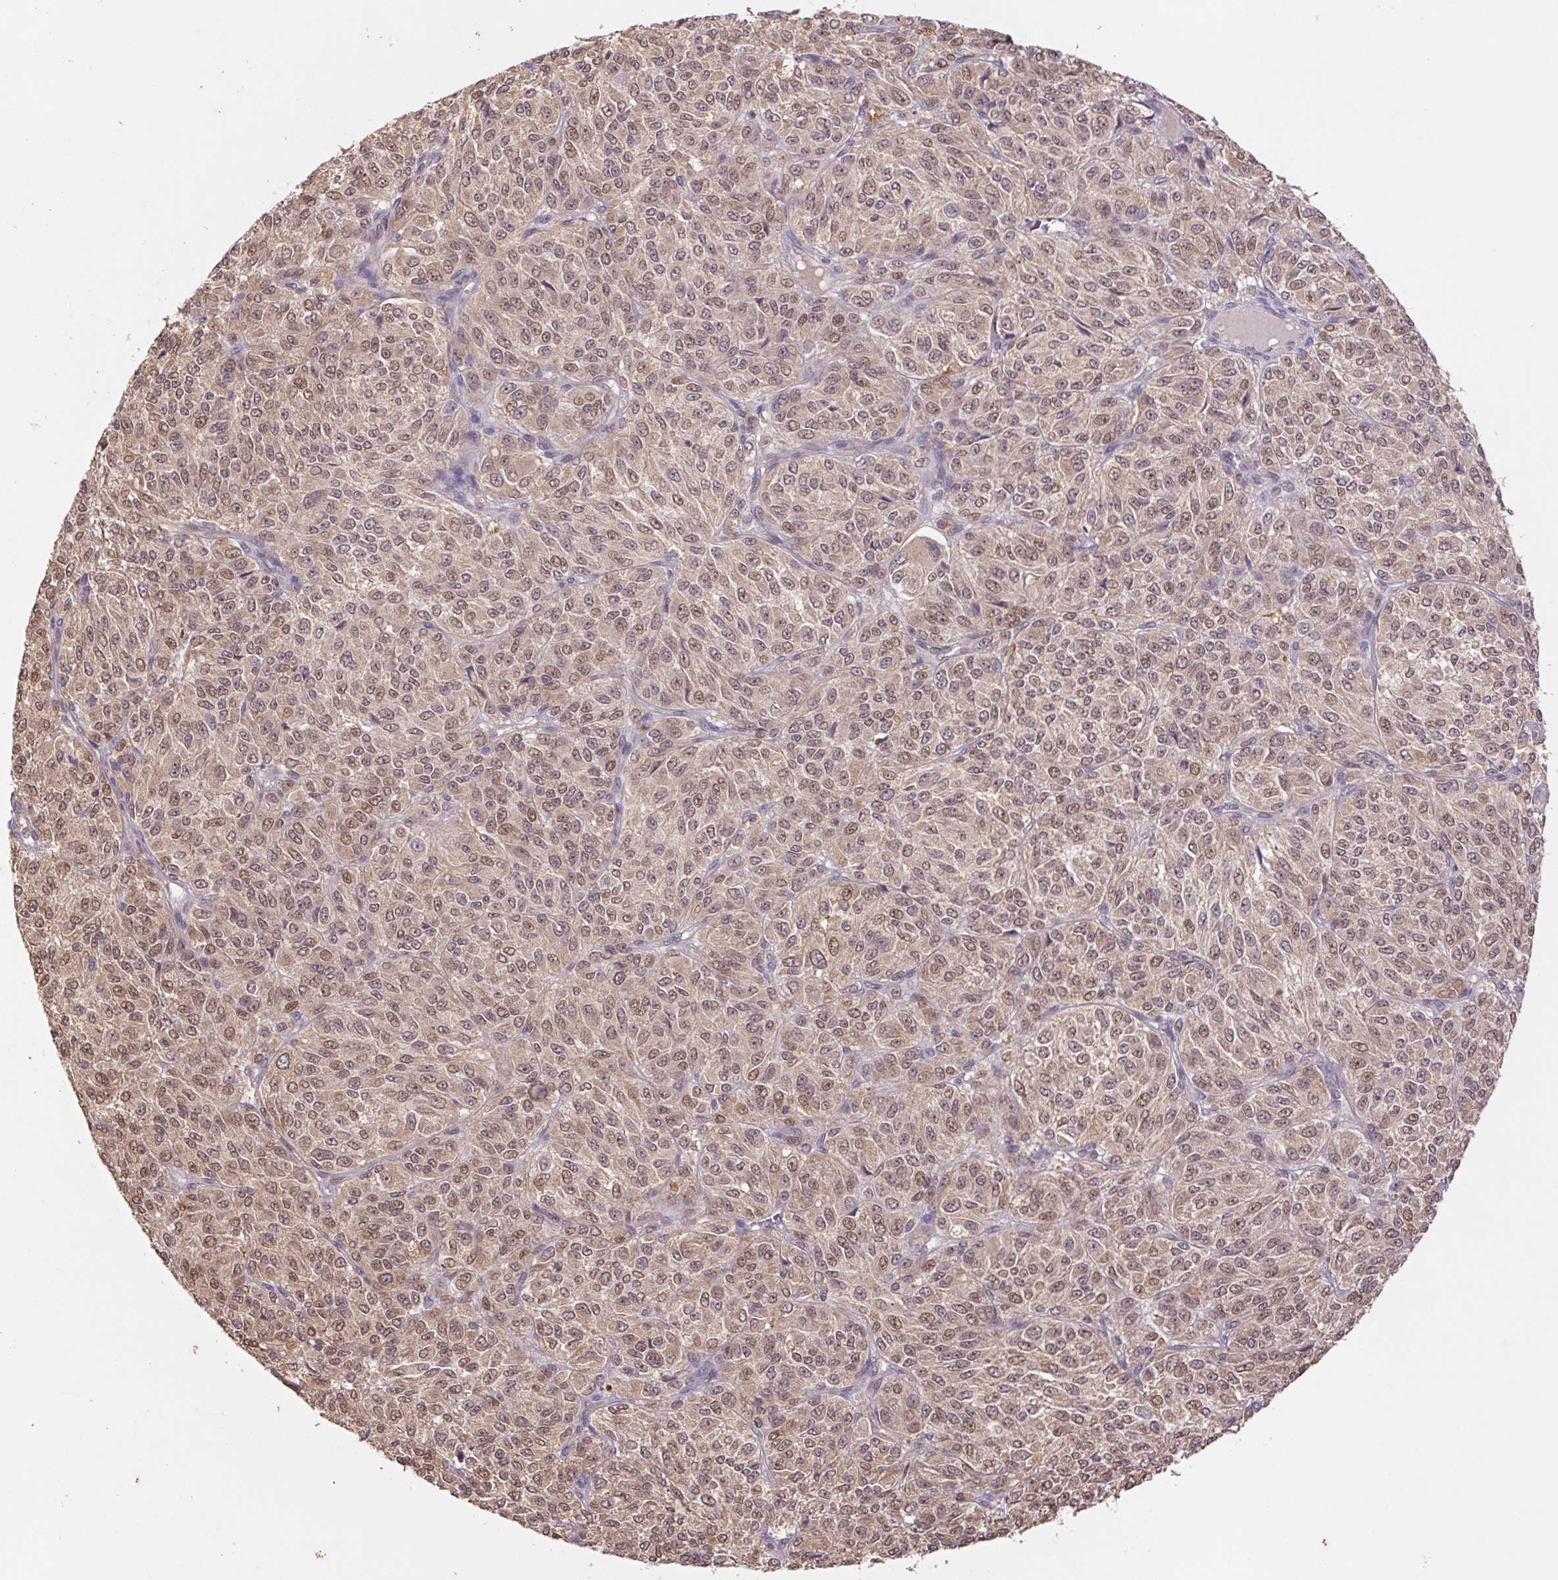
{"staining": {"intensity": "weak", "quantity": ">75%", "location": "nuclear"}, "tissue": "melanoma", "cell_type": "Tumor cells", "image_type": "cancer", "snomed": [{"axis": "morphology", "description": "Malignant melanoma, Metastatic site"}, {"axis": "topography", "description": "Brain"}], "caption": "Protein expression analysis of melanoma displays weak nuclear expression in about >75% of tumor cells.", "gene": "RRM1", "patient": {"sex": "female", "age": 56}}